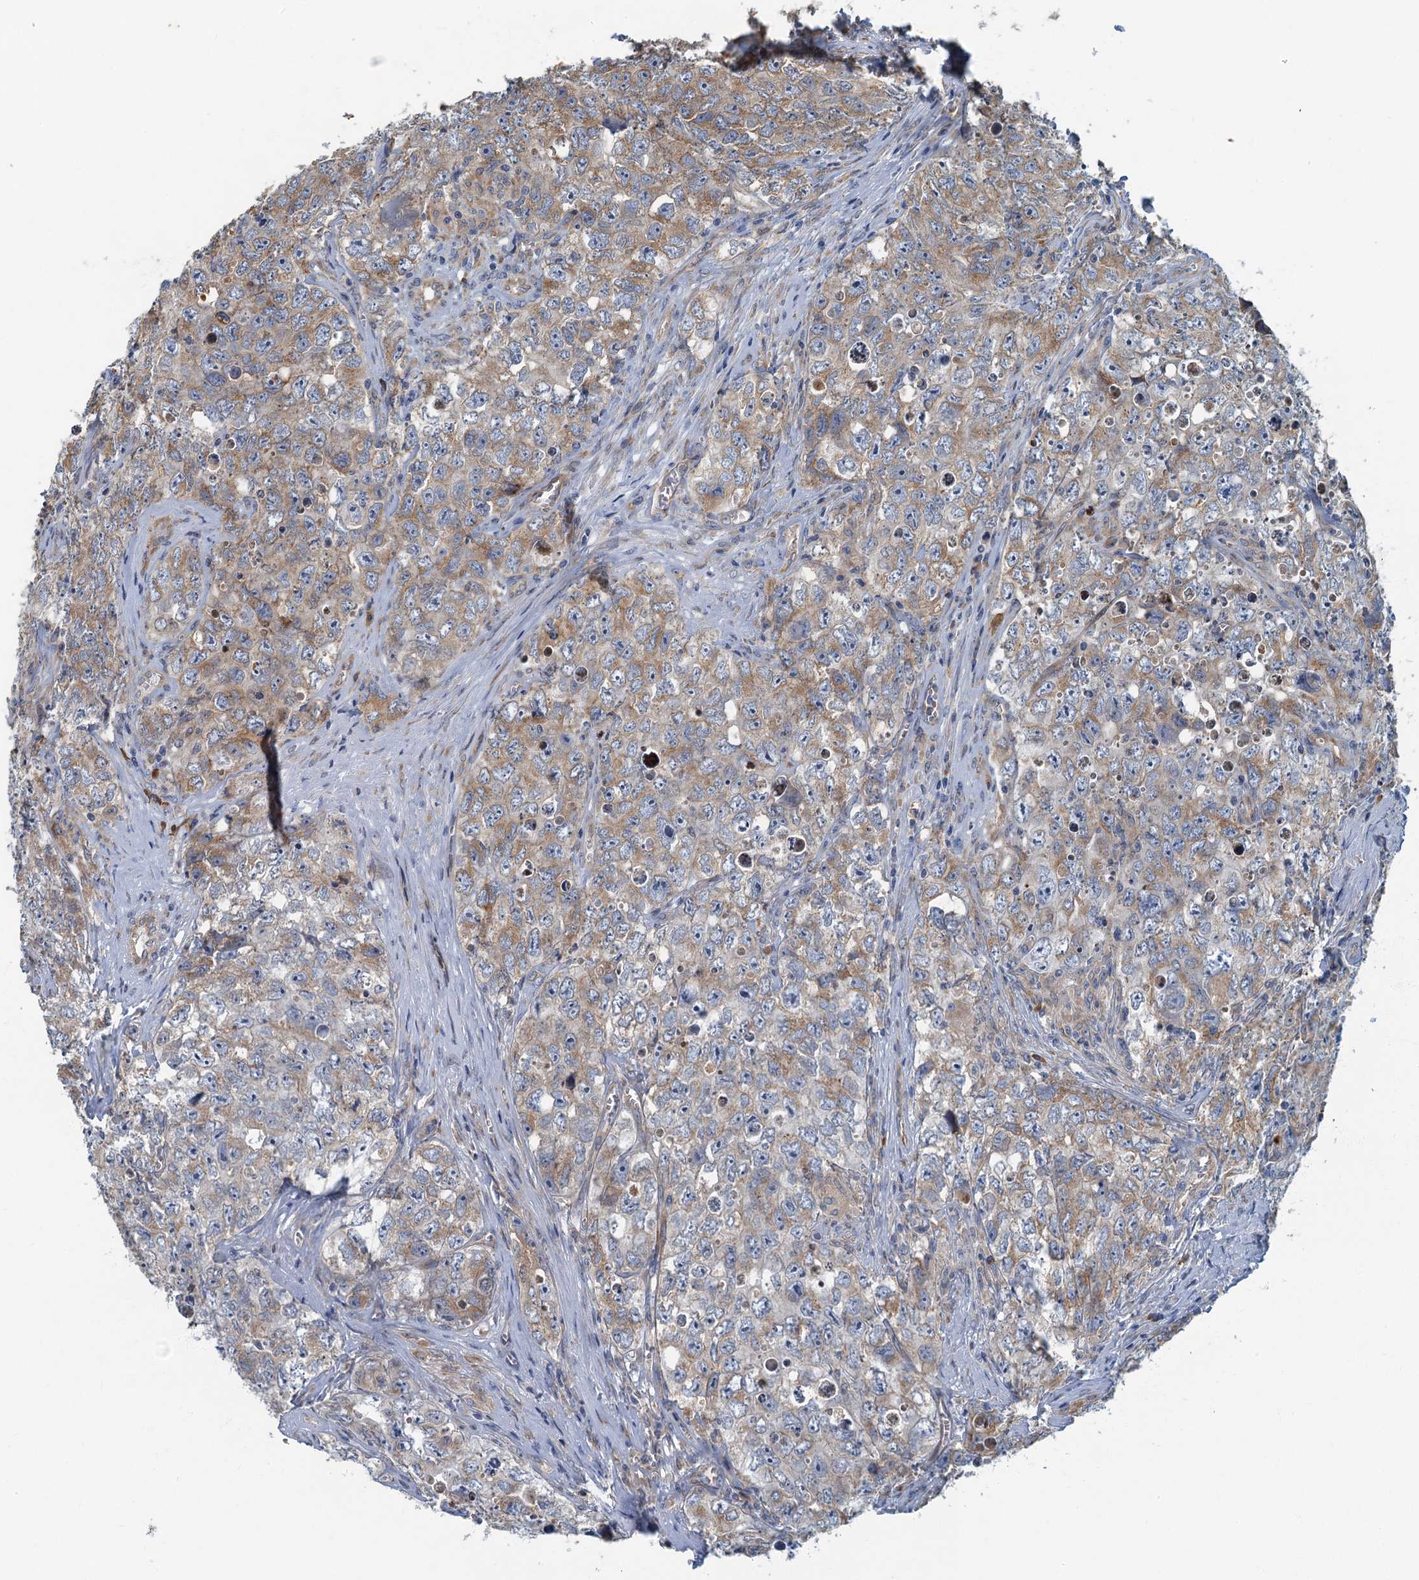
{"staining": {"intensity": "weak", "quantity": ">75%", "location": "cytoplasmic/membranous"}, "tissue": "testis cancer", "cell_type": "Tumor cells", "image_type": "cancer", "snomed": [{"axis": "morphology", "description": "Seminoma, NOS"}, {"axis": "morphology", "description": "Carcinoma, Embryonal, NOS"}, {"axis": "topography", "description": "Testis"}], "caption": "The micrograph exhibits immunohistochemical staining of testis seminoma. There is weak cytoplasmic/membranous staining is seen in approximately >75% of tumor cells.", "gene": "SPDYC", "patient": {"sex": "male", "age": 43}}